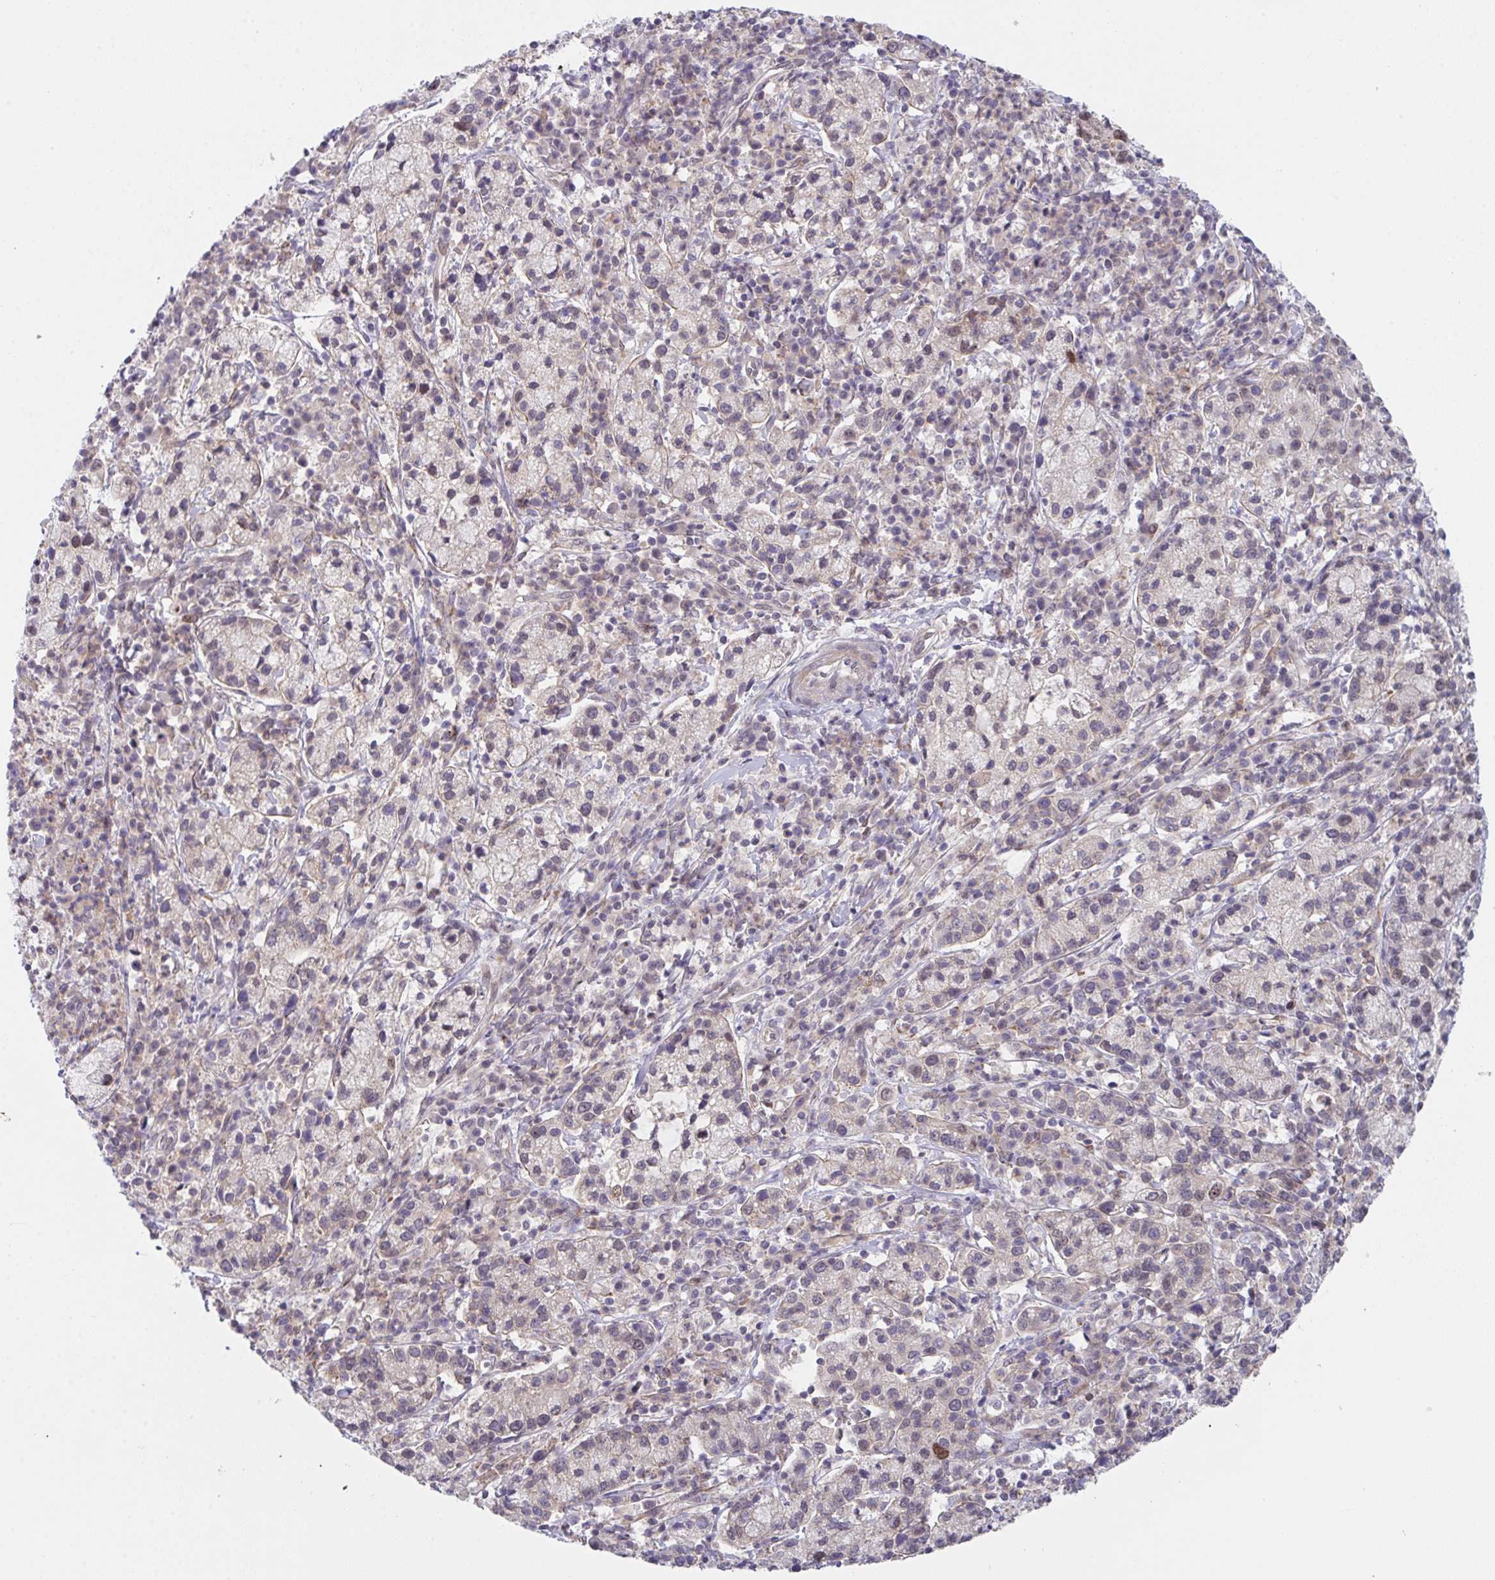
{"staining": {"intensity": "moderate", "quantity": "25%-75%", "location": "nuclear"}, "tissue": "cervical cancer", "cell_type": "Tumor cells", "image_type": "cancer", "snomed": [{"axis": "morphology", "description": "Normal tissue, NOS"}, {"axis": "morphology", "description": "Adenocarcinoma, NOS"}, {"axis": "topography", "description": "Cervix"}], "caption": "Protein expression by IHC exhibits moderate nuclear expression in approximately 25%-75% of tumor cells in cervical cancer.", "gene": "RBM18", "patient": {"sex": "female", "age": 44}}